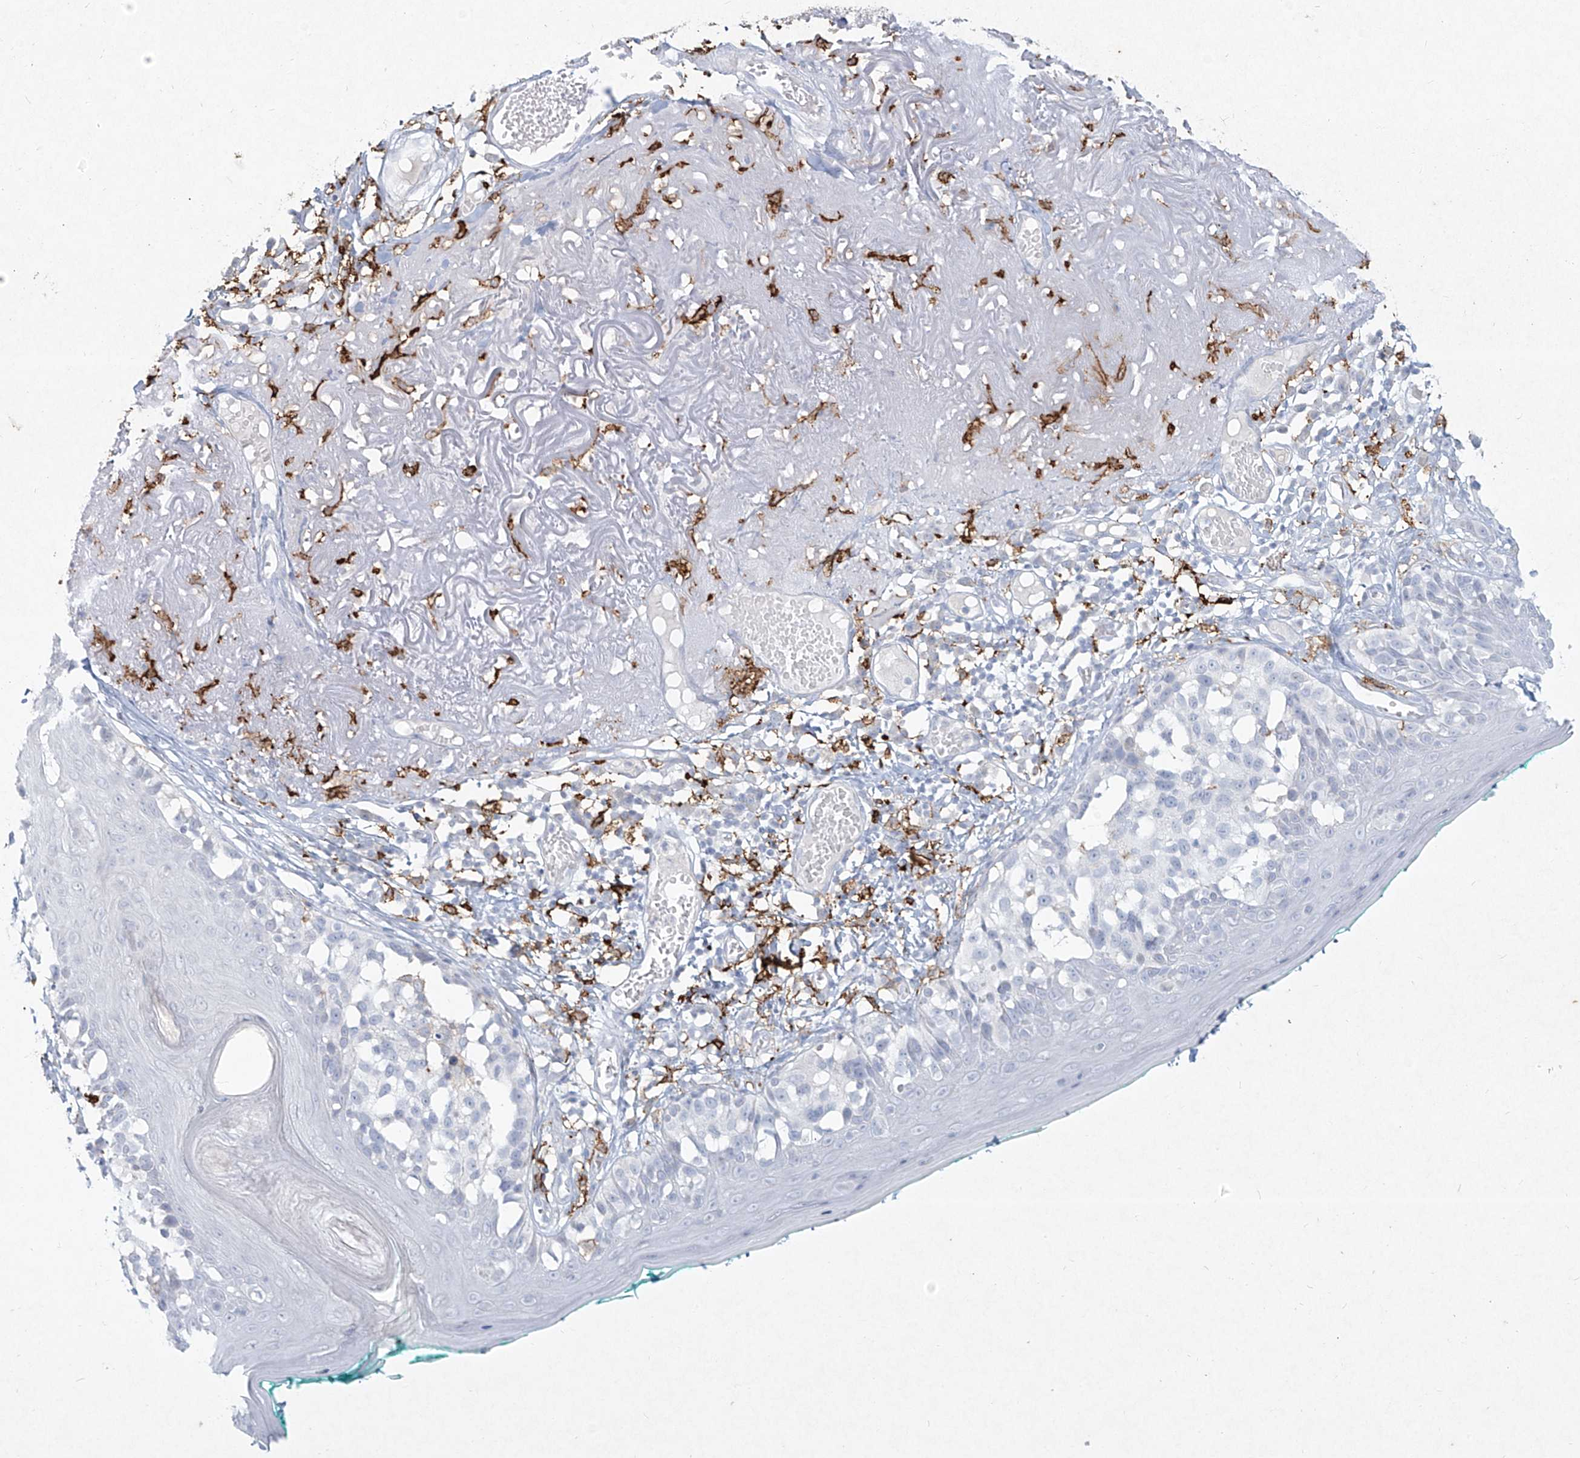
{"staining": {"intensity": "negative", "quantity": "none", "location": "none"}, "tissue": "melanoma", "cell_type": "Tumor cells", "image_type": "cancer", "snomed": [{"axis": "morphology", "description": "Malignant melanoma in situ"}, {"axis": "morphology", "description": "Malignant melanoma, NOS"}, {"axis": "topography", "description": "Skin"}], "caption": "Protein analysis of malignant melanoma in situ demonstrates no significant positivity in tumor cells.", "gene": "CD209", "patient": {"sex": "female", "age": 88}}